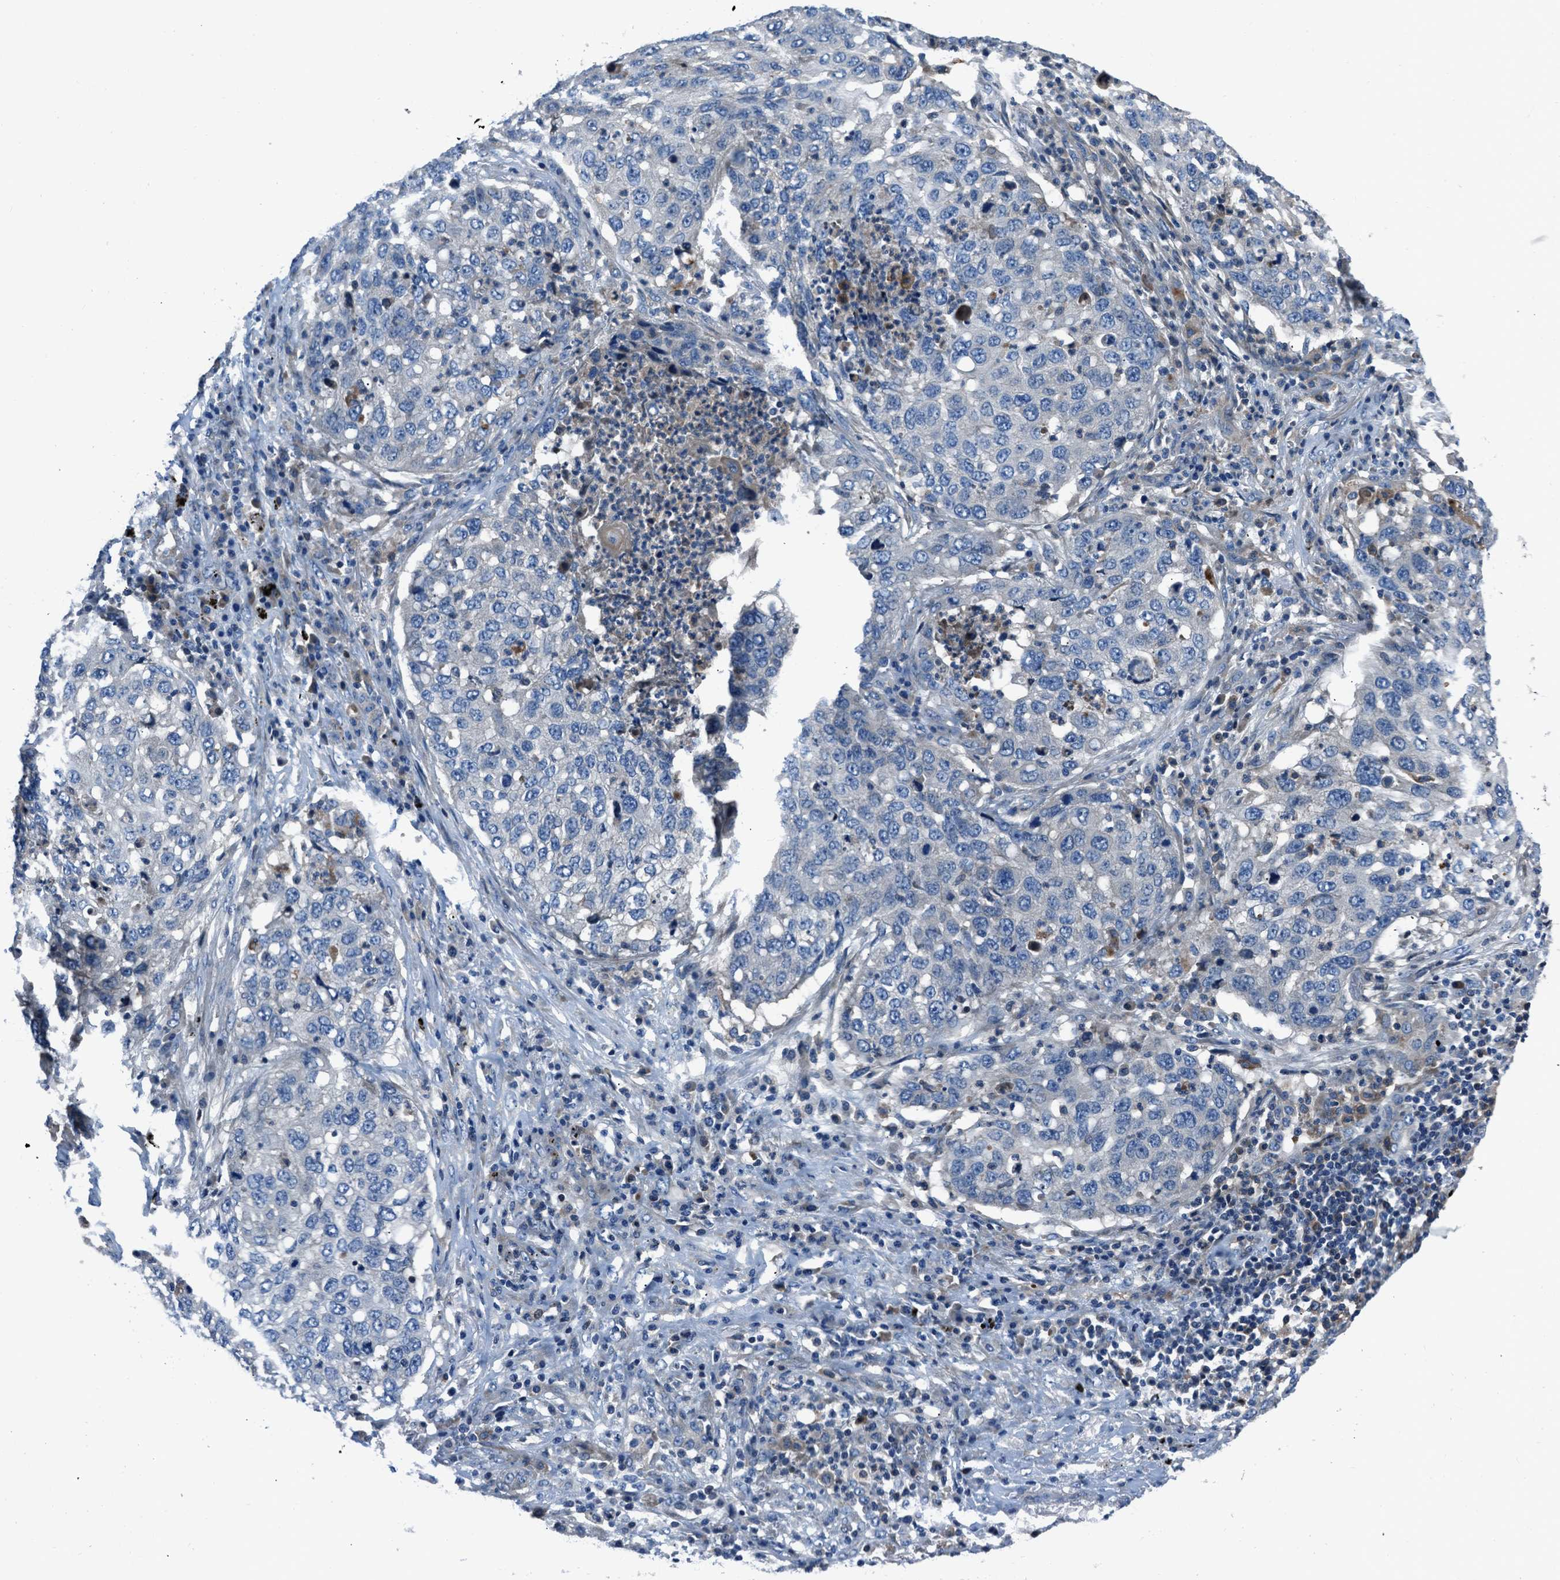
{"staining": {"intensity": "negative", "quantity": "none", "location": "none"}, "tissue": "lung cancer", "cell_type": "Tumor cells", "image_type": "cancer", "snomed": [{"axis": "morphology", "description": "Squamous cell carcinoma, NOS"}, {"axis": "topography", "description": "Lung"}], "caption": "A high-resolution image shows immunohistochemistry staining of squamous cell carcinoma (lung), which reveals no significant expression in tumor cells.", "gene": "SLC38A6", "patient": {"sex": "female", "age": 63}}